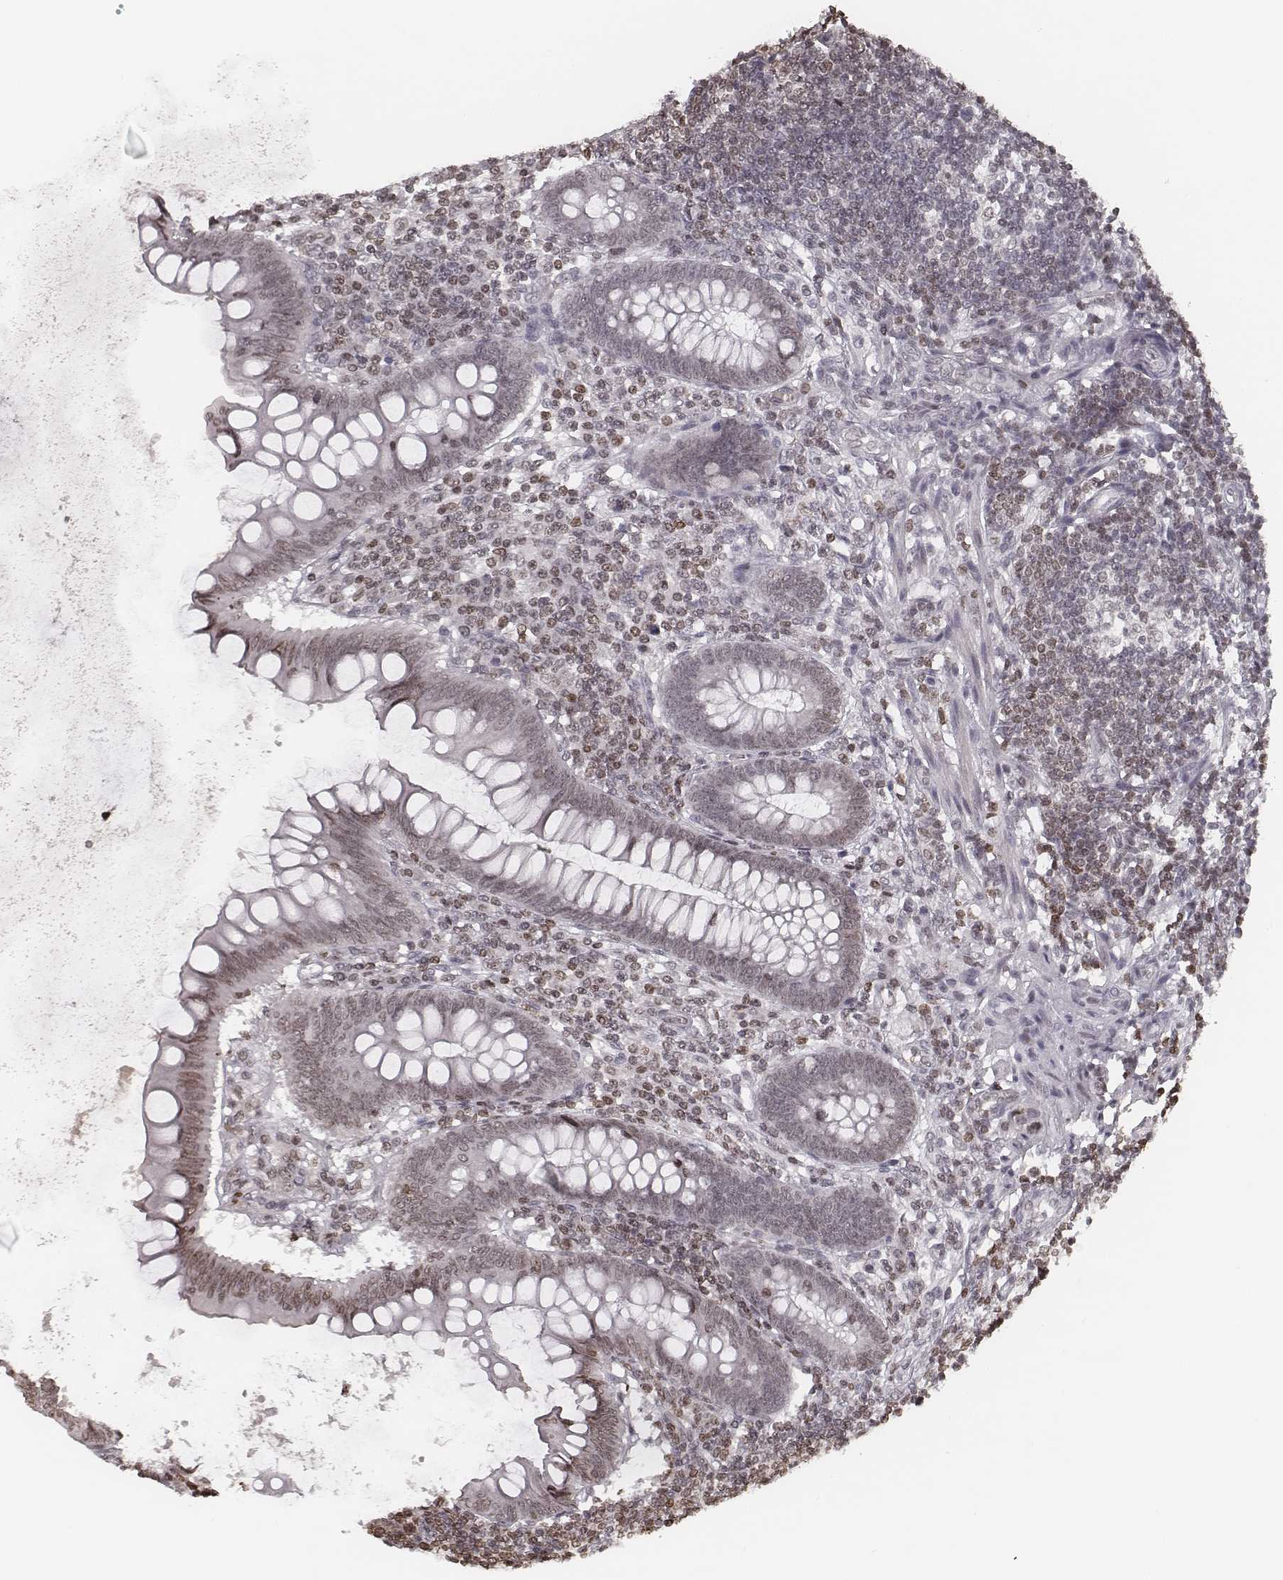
{"staining": {"intensity": "weak", "quantity": "25%-75%", "location": "nuclear"}, "tissue": "appendix", "cell_type": "Glandular cells", "image_type": "normal", "snomed": [{"axis": "morphology", "description": "Normal tissue, NOS"}, {"axis": "topography", "description": "Appendix"}], "caption": "Protein expression analysis of unremarkable appendix exhibits weak nuclear expression in about 25%-75% of glandular cells.", "gene": "HMGA2", "patient": {"sex": "female", "age": 57}}